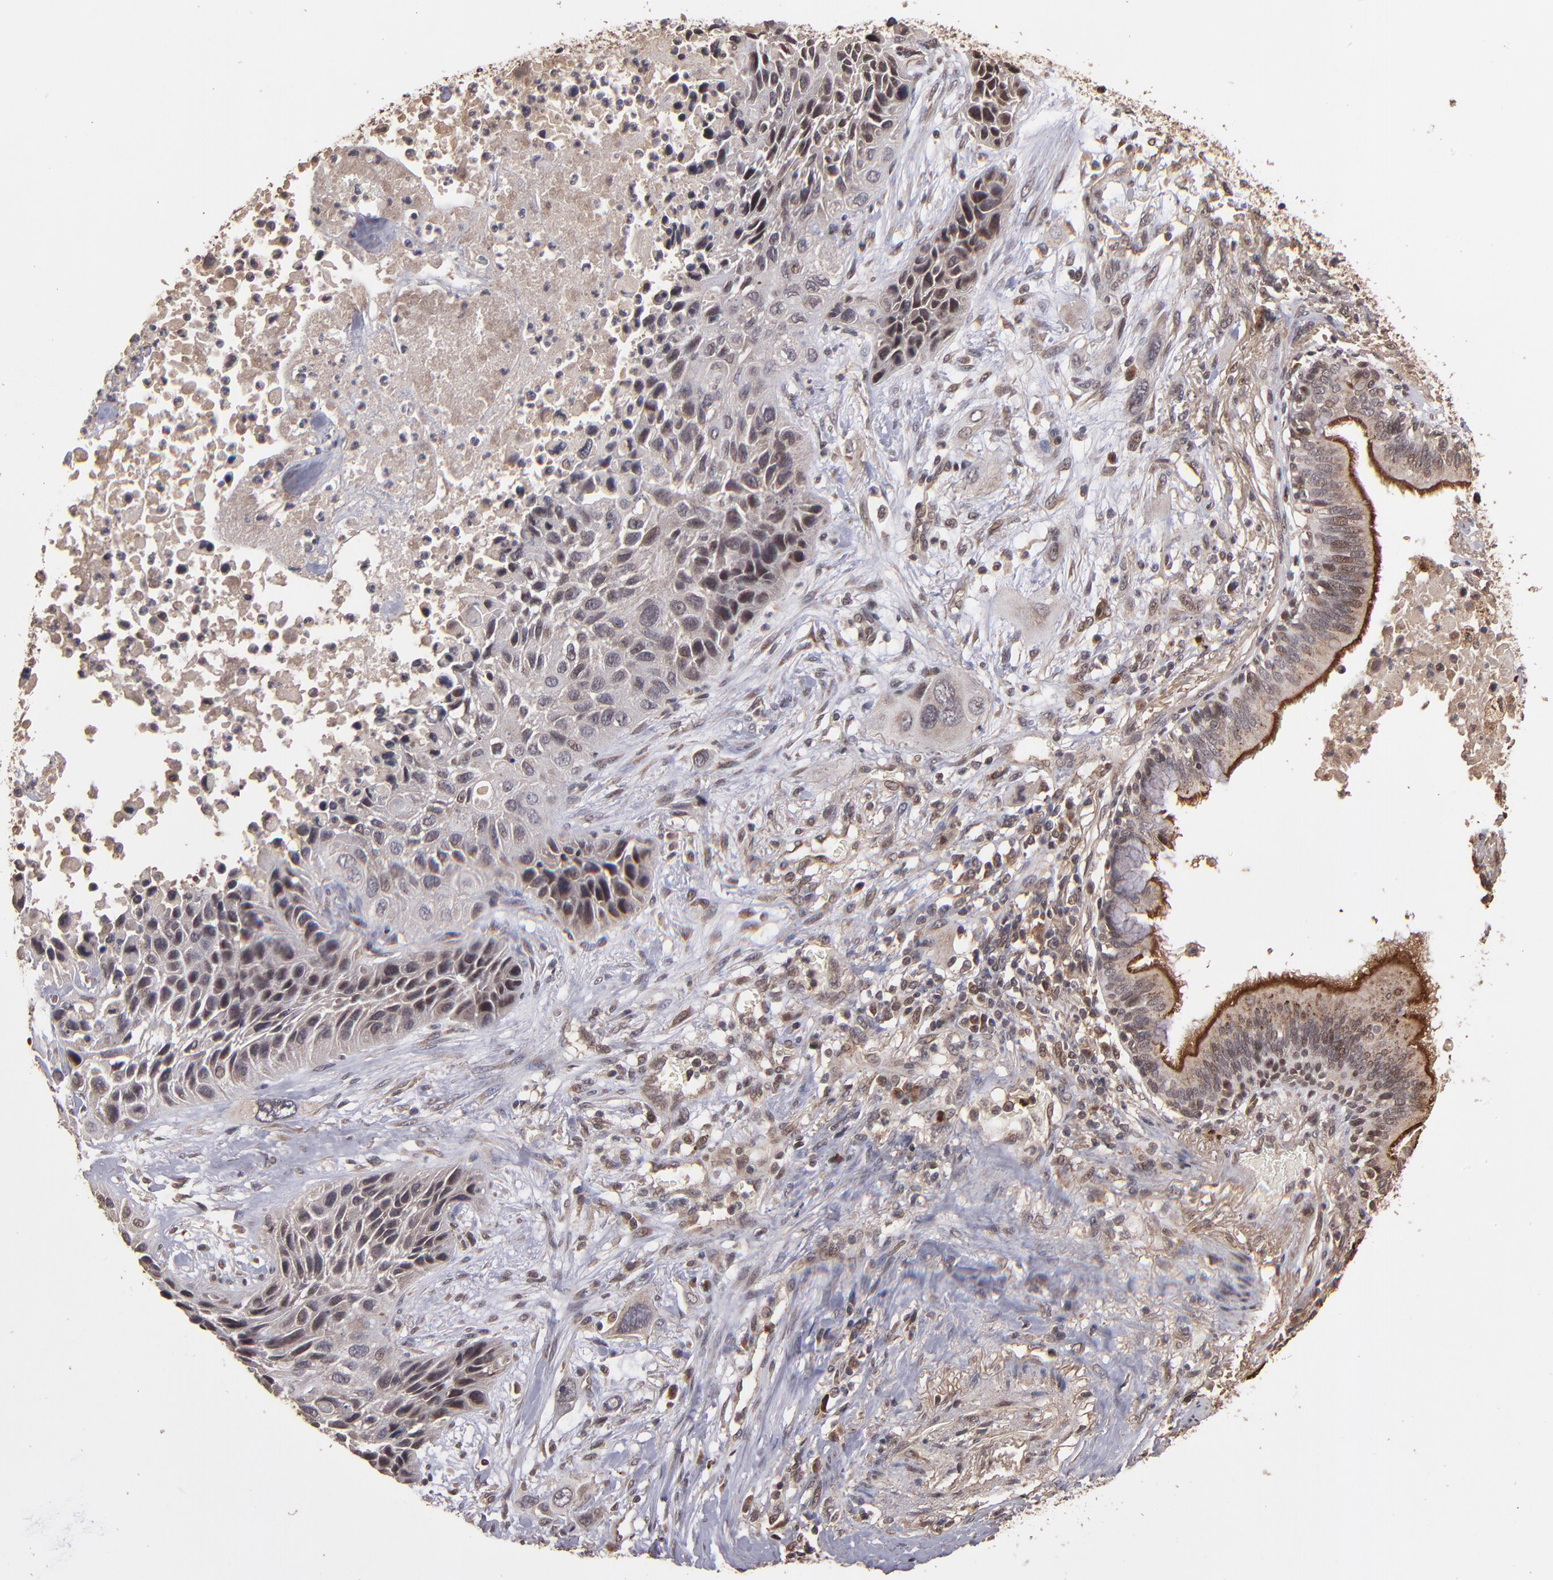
{"staining": {"intensity": "weak", "quantity": "25%-75%", "location": "cytoplasmic/membranous"}, "tissue": "lung cancer", "cell_type": "Tumor cells", "image_type": "cancer", "snomed": [{"axis": "morphology", "description": "Squamous cell carcinoma, NOS"}, {"axis": "topography", "description": "Lung"}], "caption": "The photomicrograph shows staining of lung squamous cell carcinoma, revealing weak cytoplasmic/membranous protein staining (brown color) within tumor cells. Nuclei are stained in blue.", "gene": "NFE2L2", "patient": {"sex": "female", "age": 76}}